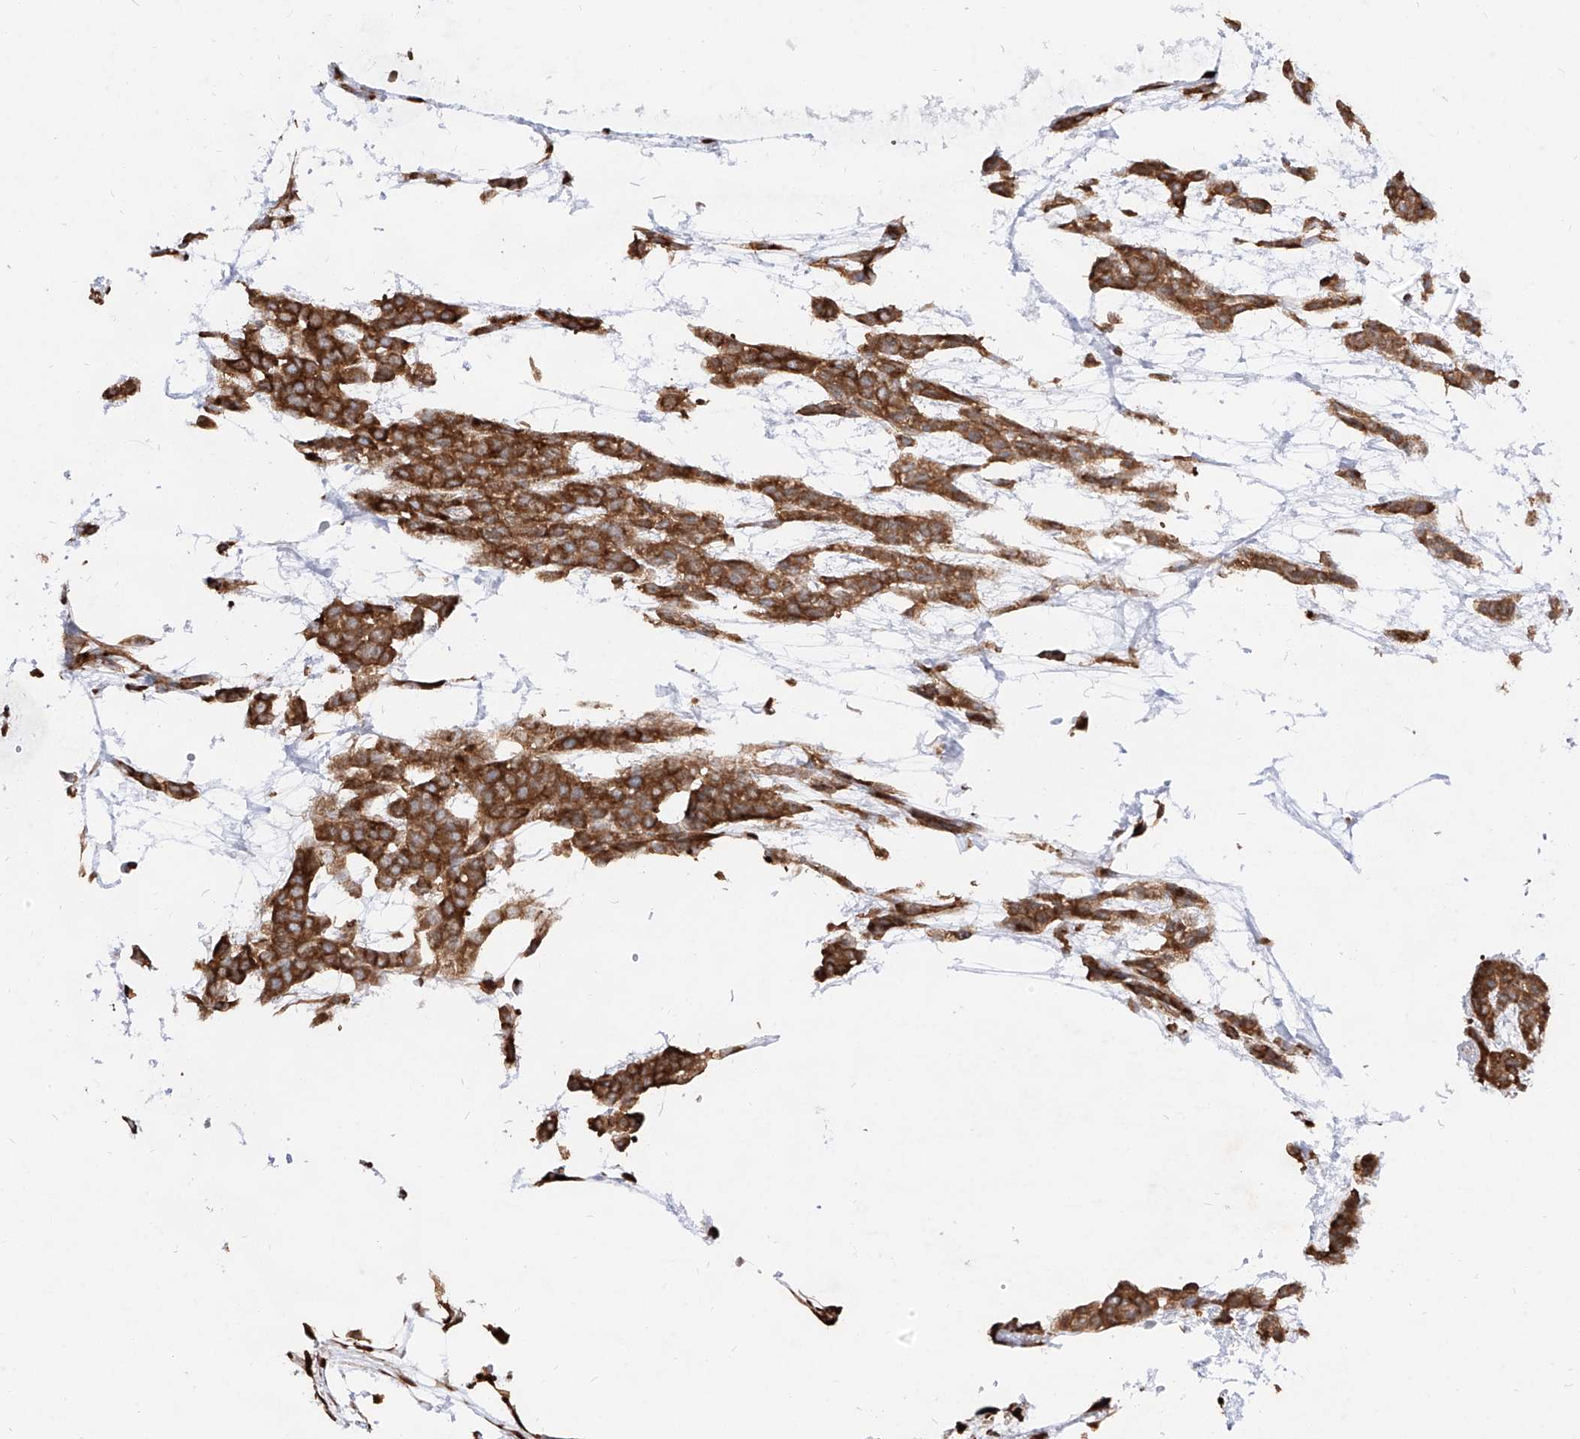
{"staining": {"intensity": "strong", "quantity": ">75%", "location": "cytoplasmic/membranous"}, "tissue": "head and neck cancer", "cell_type": "Tumor cells", "image_type": "cancer", "snomed": [{"axis": "morphology", "description": "Adenocarcinoma, NOS"}, {"axis": "morphology", "description": "Adenoma, NOS"}, {"axis": "topography", "description": "Head-Neck"}], "caption": "There is high levels of strong cytoplasmic/membranous staining in tumor cells of head and neck adenocarcinoma, as demonstrated by immunohistochemical staining (brown color).", "gene": "RPS25", "patient": {"sex": "female", "age": 55}}